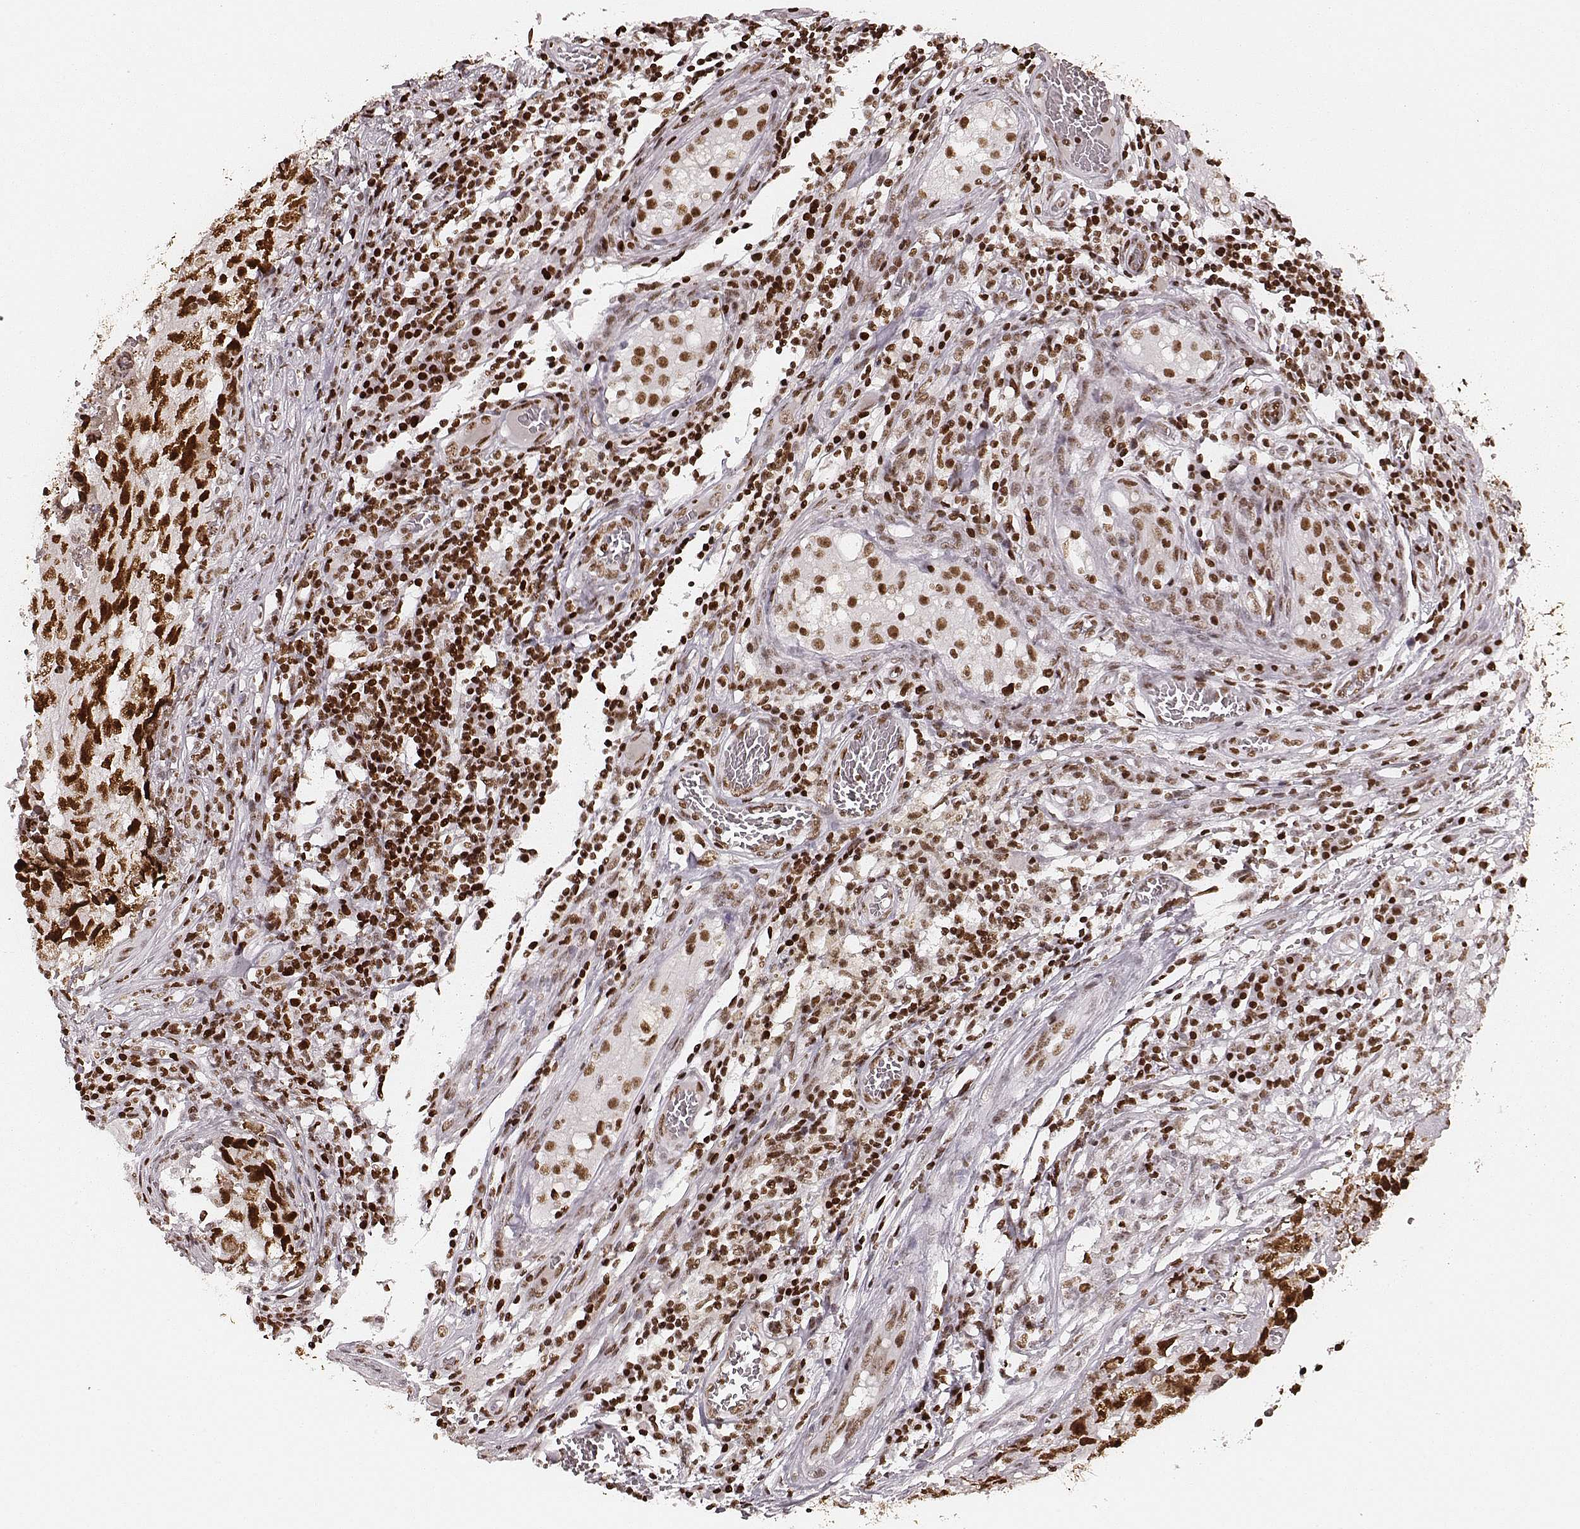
{"staining": {"intensity": "strong", "quantity": ">75%", "location": "nuclear"}, "tissue": "testis cancer", "cell_type": "Tumor cells", "image_type": "cancer", "snomed": [{"axis": "morphology", "description": "Carcinoma, Embryonal, NOS"}, {"axis": "topography", "description": "Testis"}], "caption": "Testis cancer (embryonal carcinoma) tissue exhibits strong nuclear positivity in about >75% of tumor cells", "gene": "PARP1", "patient": {"sex": "male", "age": 36}}